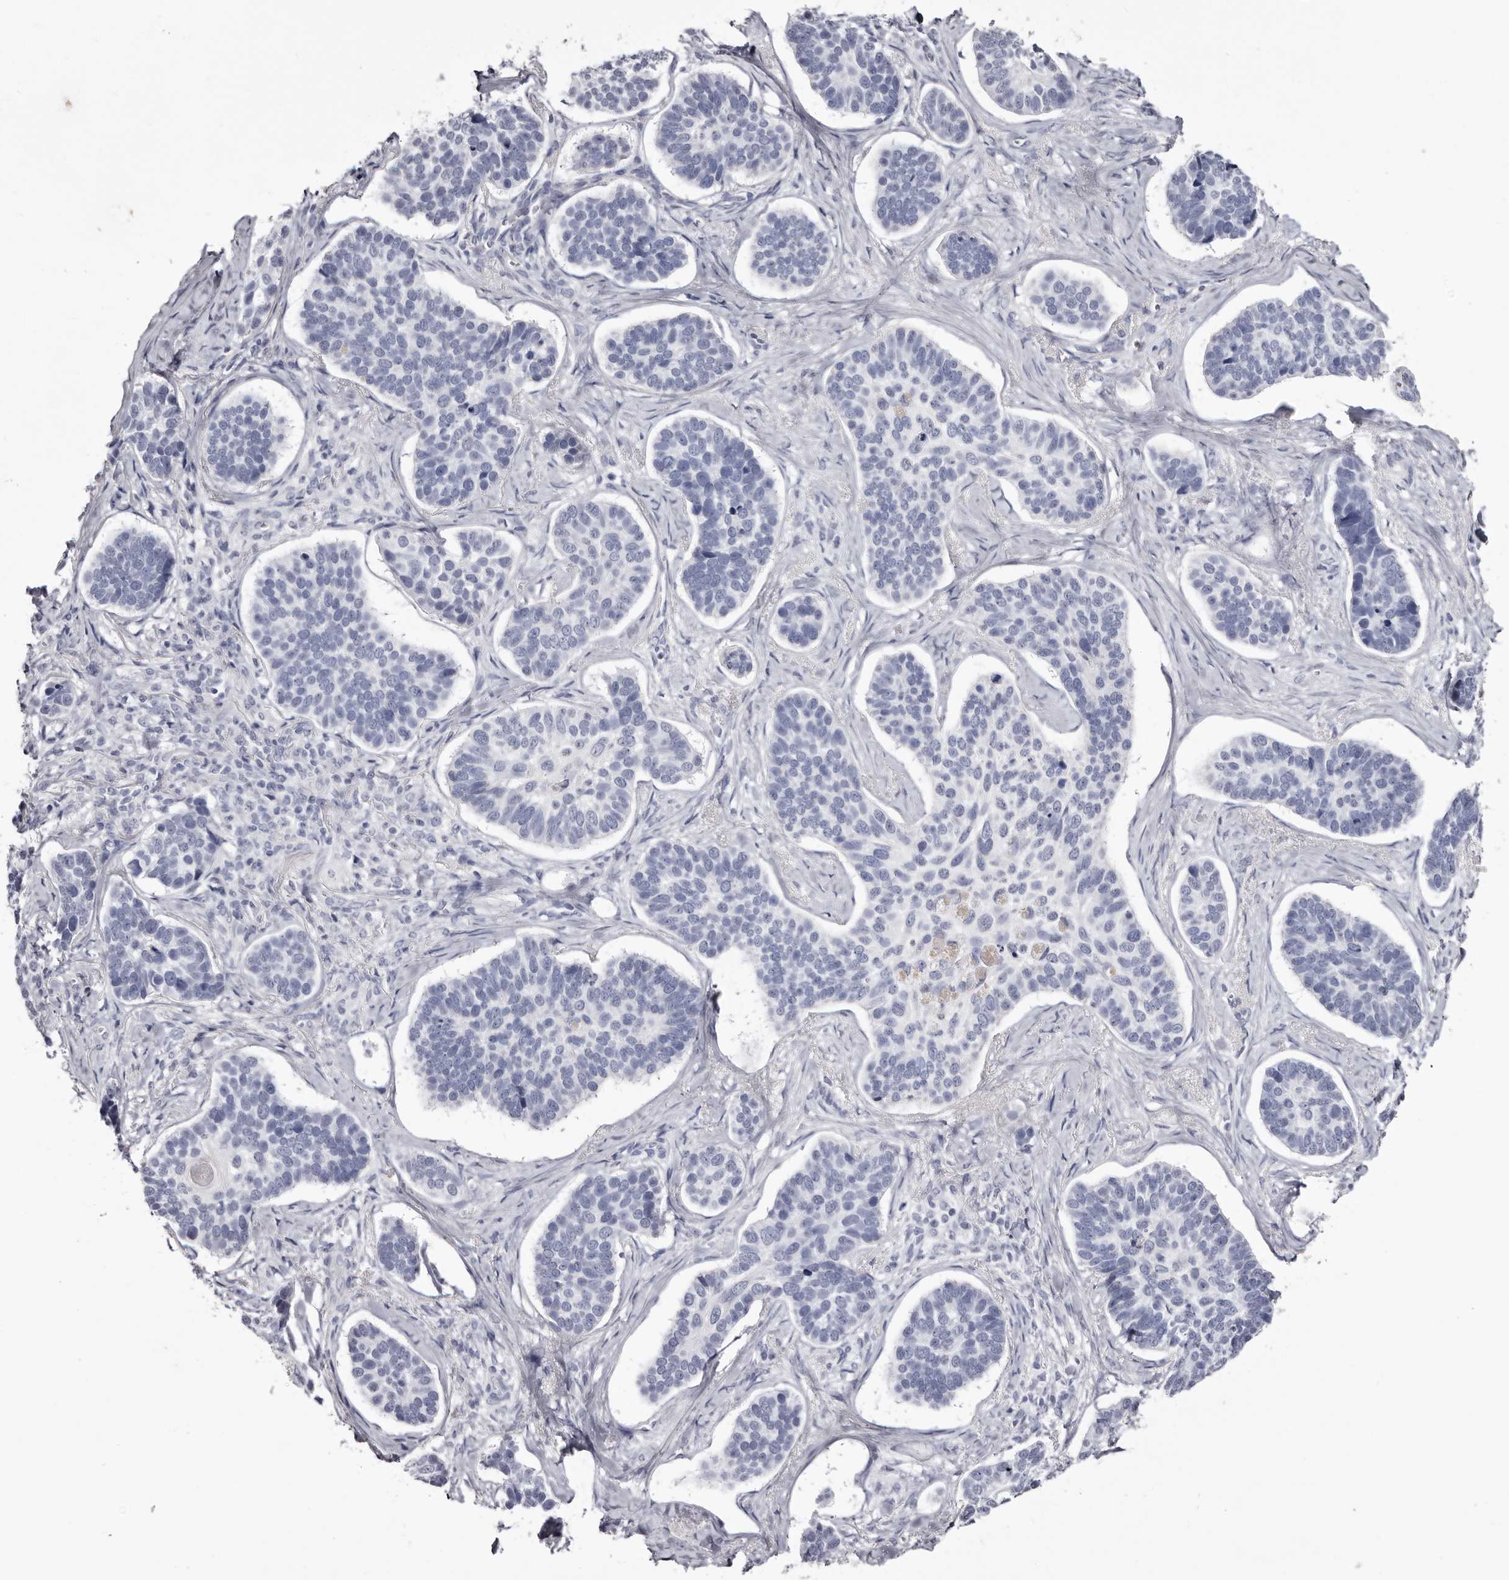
{"staining": {"intensity": "negative", "quantity": "none", "location": "none"}, "tissue": "skin cancer", "cell_type": "Tumor cells", "image_type": "cancer", "snomed": [{"axis": "morphology", "description": "Basal cell carcinoma"}, {"axis": "topography", "description": "Skin"}], "caption": "An immunohistochemistry (IHC) image of skin cancer is shown. There is no staining in tumor cells of skin cancer. (DAB (3,3'-diaminobenzidine) IHC, high magnification).", "gene": "CA6", "patient": {"sex": "male", "age": 62}}